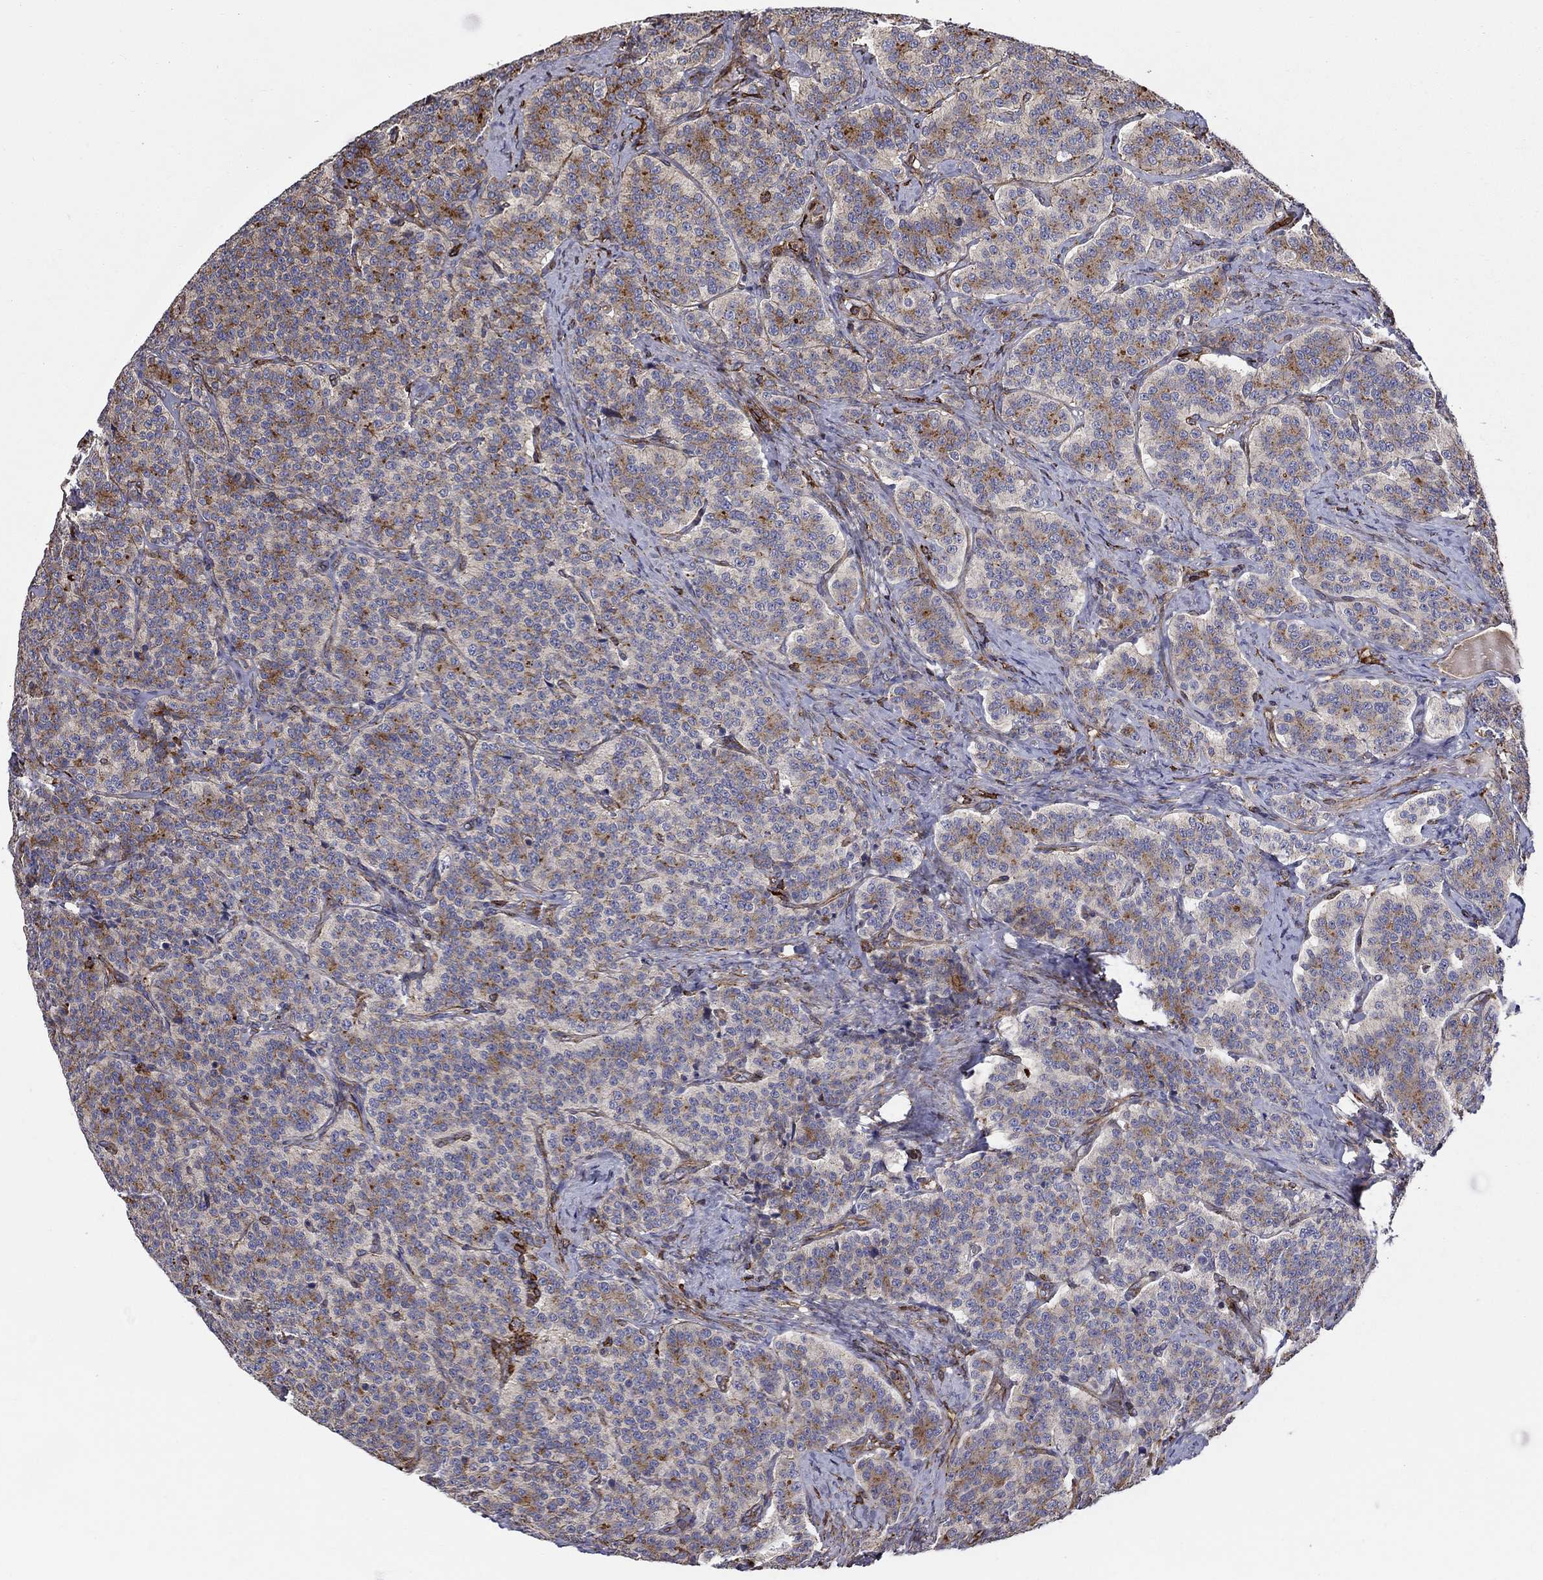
{"staining": {"intensity": "strong", "quantity": "<25%", "location": "cytoplasmic/membranous"}, "tissue": "carcinoid", "cell_type": "Tumor cells", "image_type": "cancer", "snomed": [{"axis": "morphology", "description": "Carcinoid, malignant, NOS"}, {"axis": "topography", "description": "Small intestine"}], "caption": "Tumor cells show medium levels of strong cytoplasmic/membranous positivity in approximately <25% of cells in human carcinoid.", "gene": "NPHP1", "patient": {"sex": "female", "age": 58}}